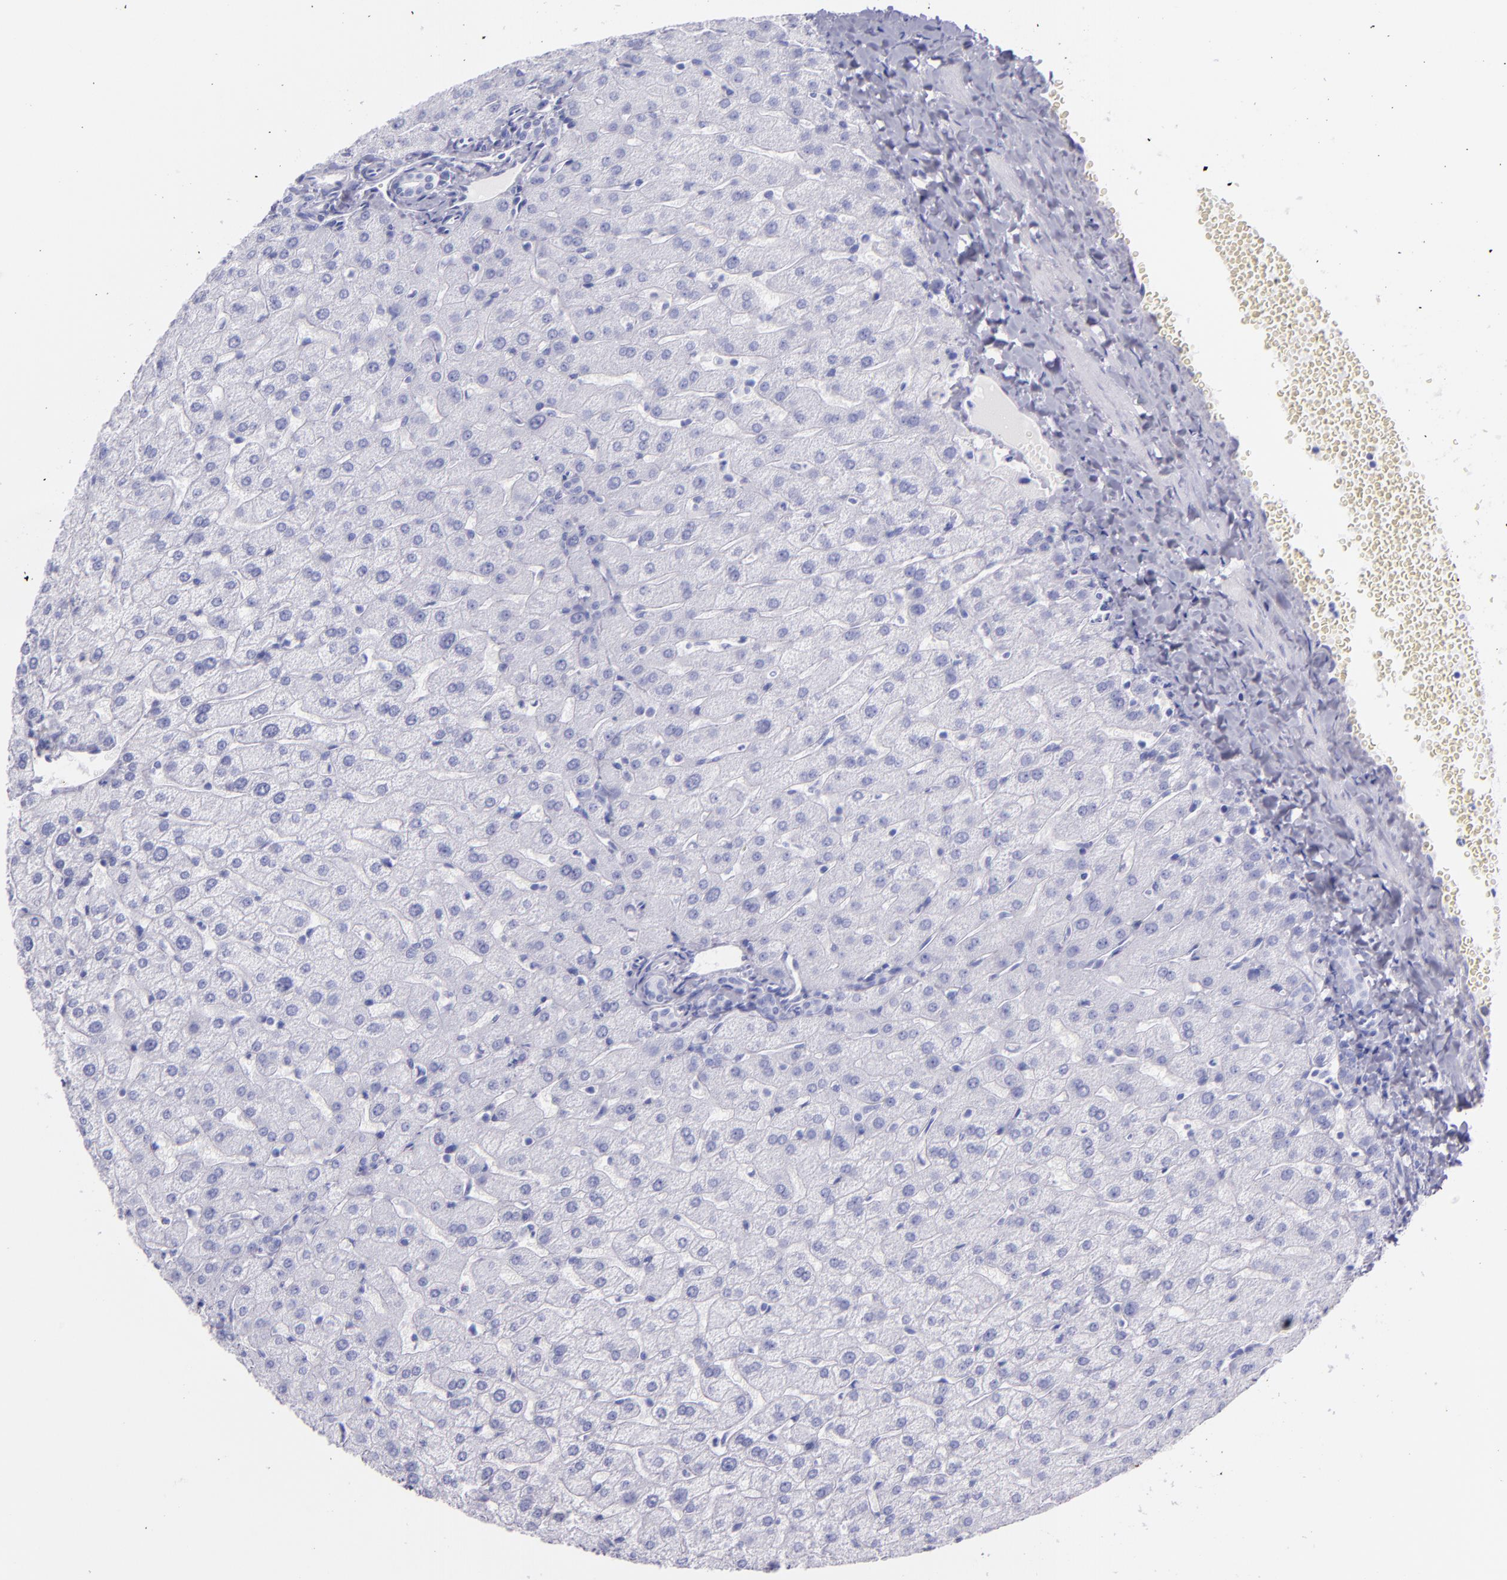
{"staining": {"intensity": "negative", "quantity": "none", "location": "none"}, "tissue": "liver", "cell_type": "Cholangiocytes", "image_type": "normal", "snomed": [{"axis": "morphology", "description": "Normal tissue, NOS"}, {"axis": "morphology", "description": "Fibrosis, NOS"}, {"axis": "topography", "description": "Liver"}], "caption": "A photomicrograph of human liver is negative for staining in cholangiocytes.", "gene": "SFTPA2", "patient": {"sex": "female", "age": 29}}